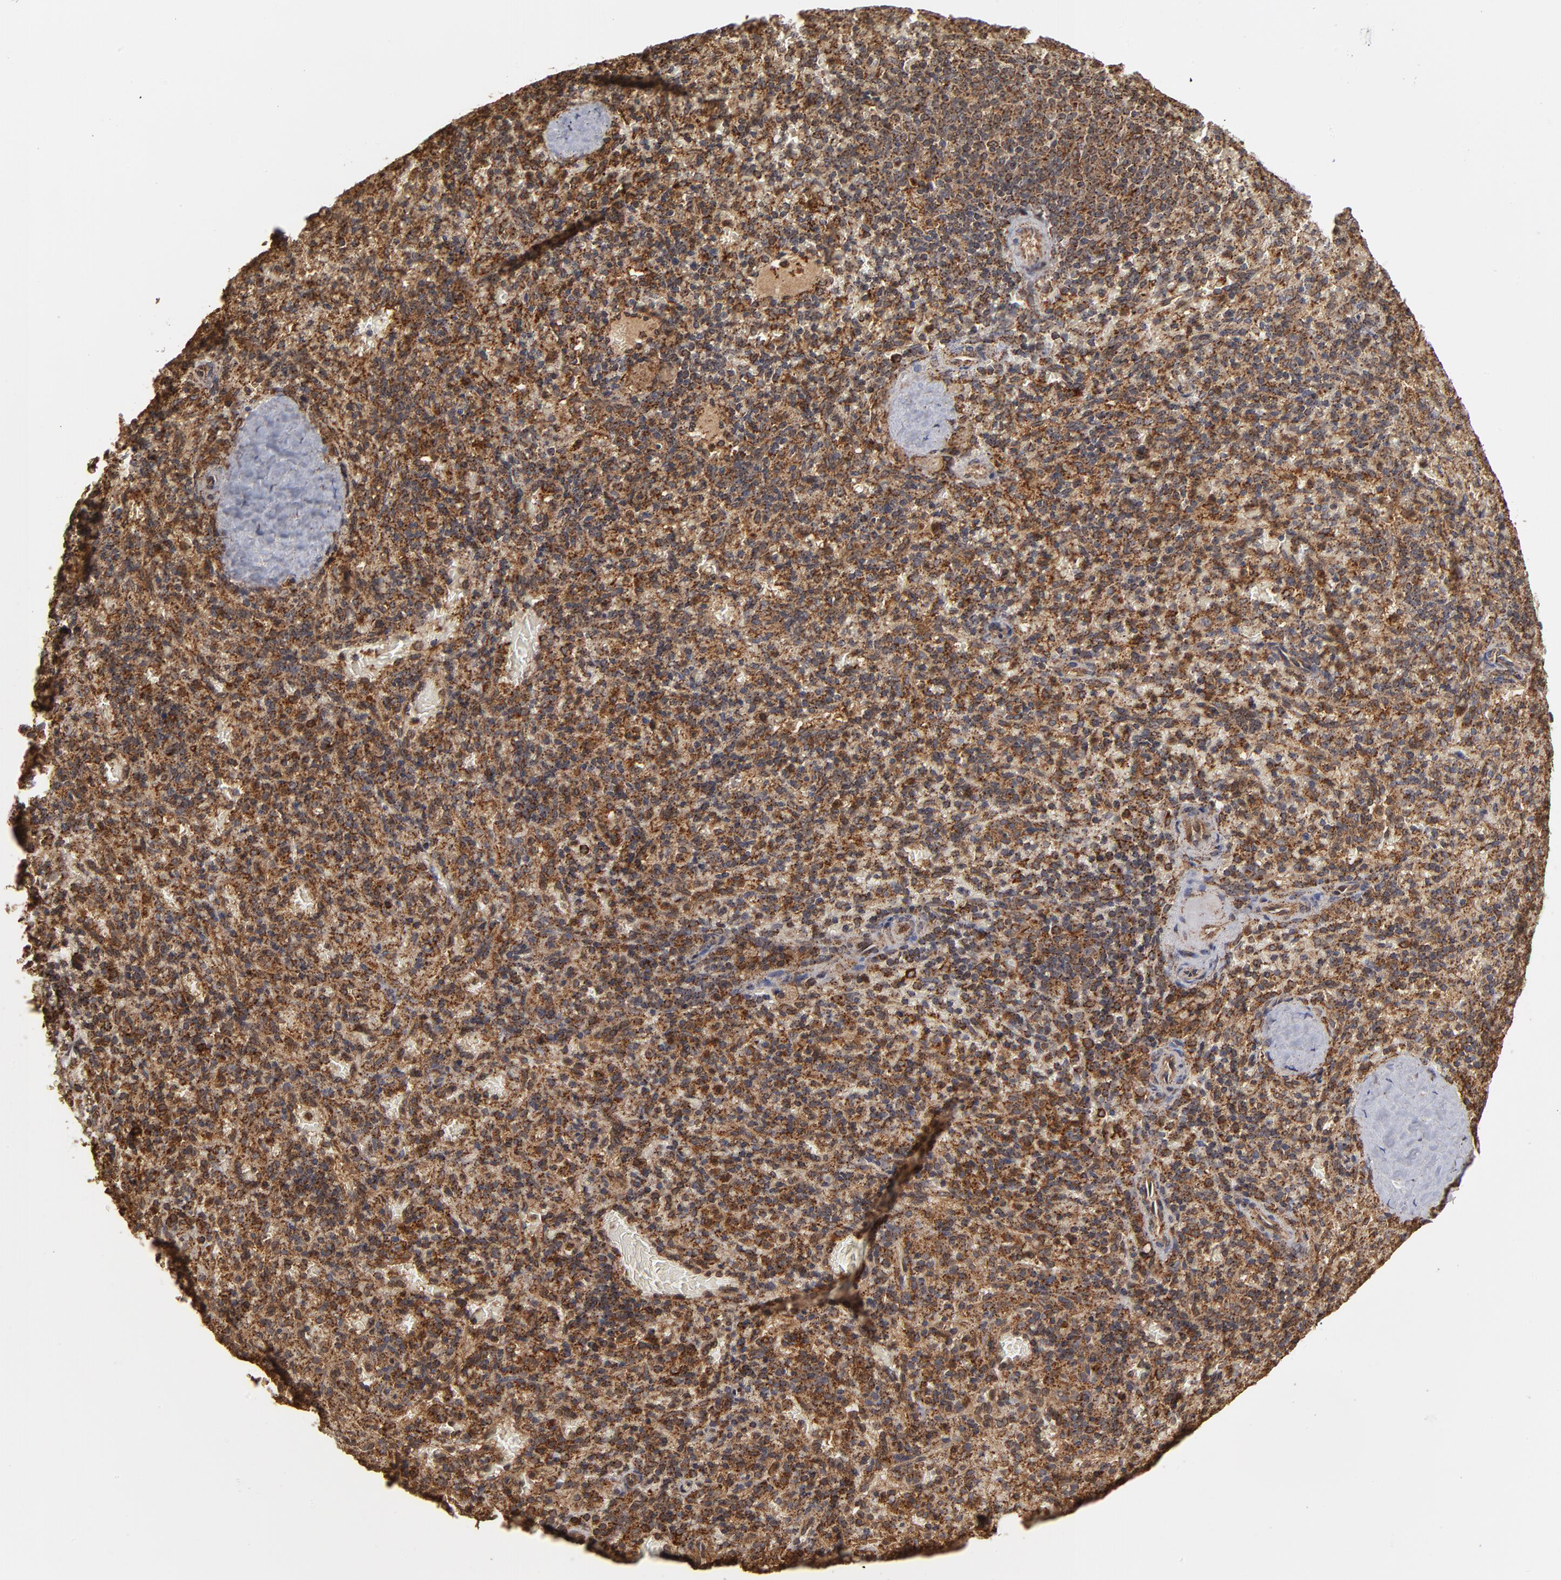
{"staining": {"intensity": "moderate", "quantity": ">75%", "location": "cytoplasmic/membranous"}, "tissue": "spleen", "cell_type": "Cells in red pulp", "image_type": "normal", "snomed": [{"axis": "morphology", "description": "Normal tissue, NOS"}, {"axis": "topography", "description": "Spleen"}], "caption": "Protein expression analysis of normal human spleen reveals moderate cytoplasmic/membranous expression in about >75% of cells in red pulp. The protein is shown in brown color, while the nuclei are stained blue.", "gene": "ASB8", "patient": {"sex": "female", "age": 50}}